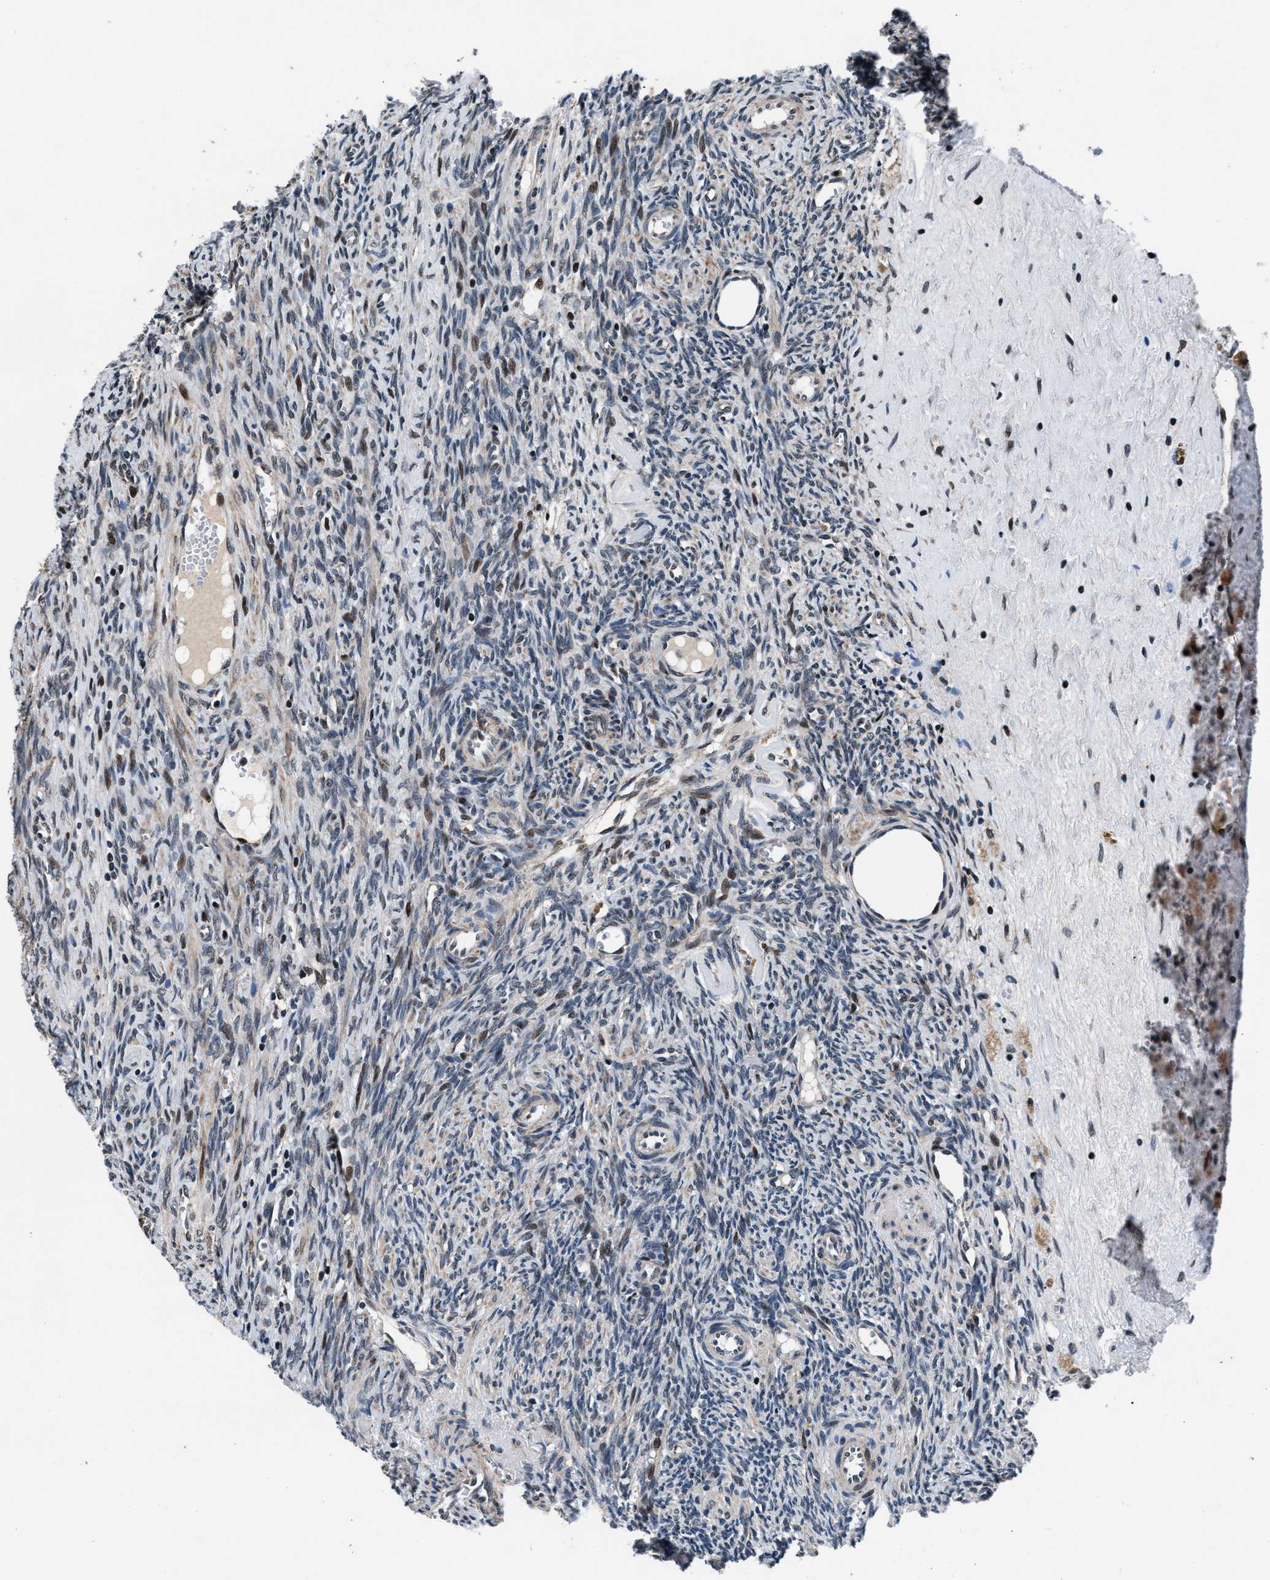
{"staining": {"intensity": "moderate", "quantity": ">75%", "location": "cytoplasmic/membranous,nuclear"}, "tissue": "ovary", "cell_type": "Follicle cells", "image_type": "normal", "snomed": [{"axis": "morphology", "description": "Normal tissue, NOS"}, {"axis": "topography", "description": "Ovary"}], "caption": "This micrograph demonstrates benign ovary stained with immunohistochemistry to label a protein in brown. The cytoplasmic/membranous,nuclear of follicle cells show moderate positivity for the protein. Nuclei are counter-stained blue.", "gene": "PRRC2B", "patient": {"sex": "female", "age": 41}}